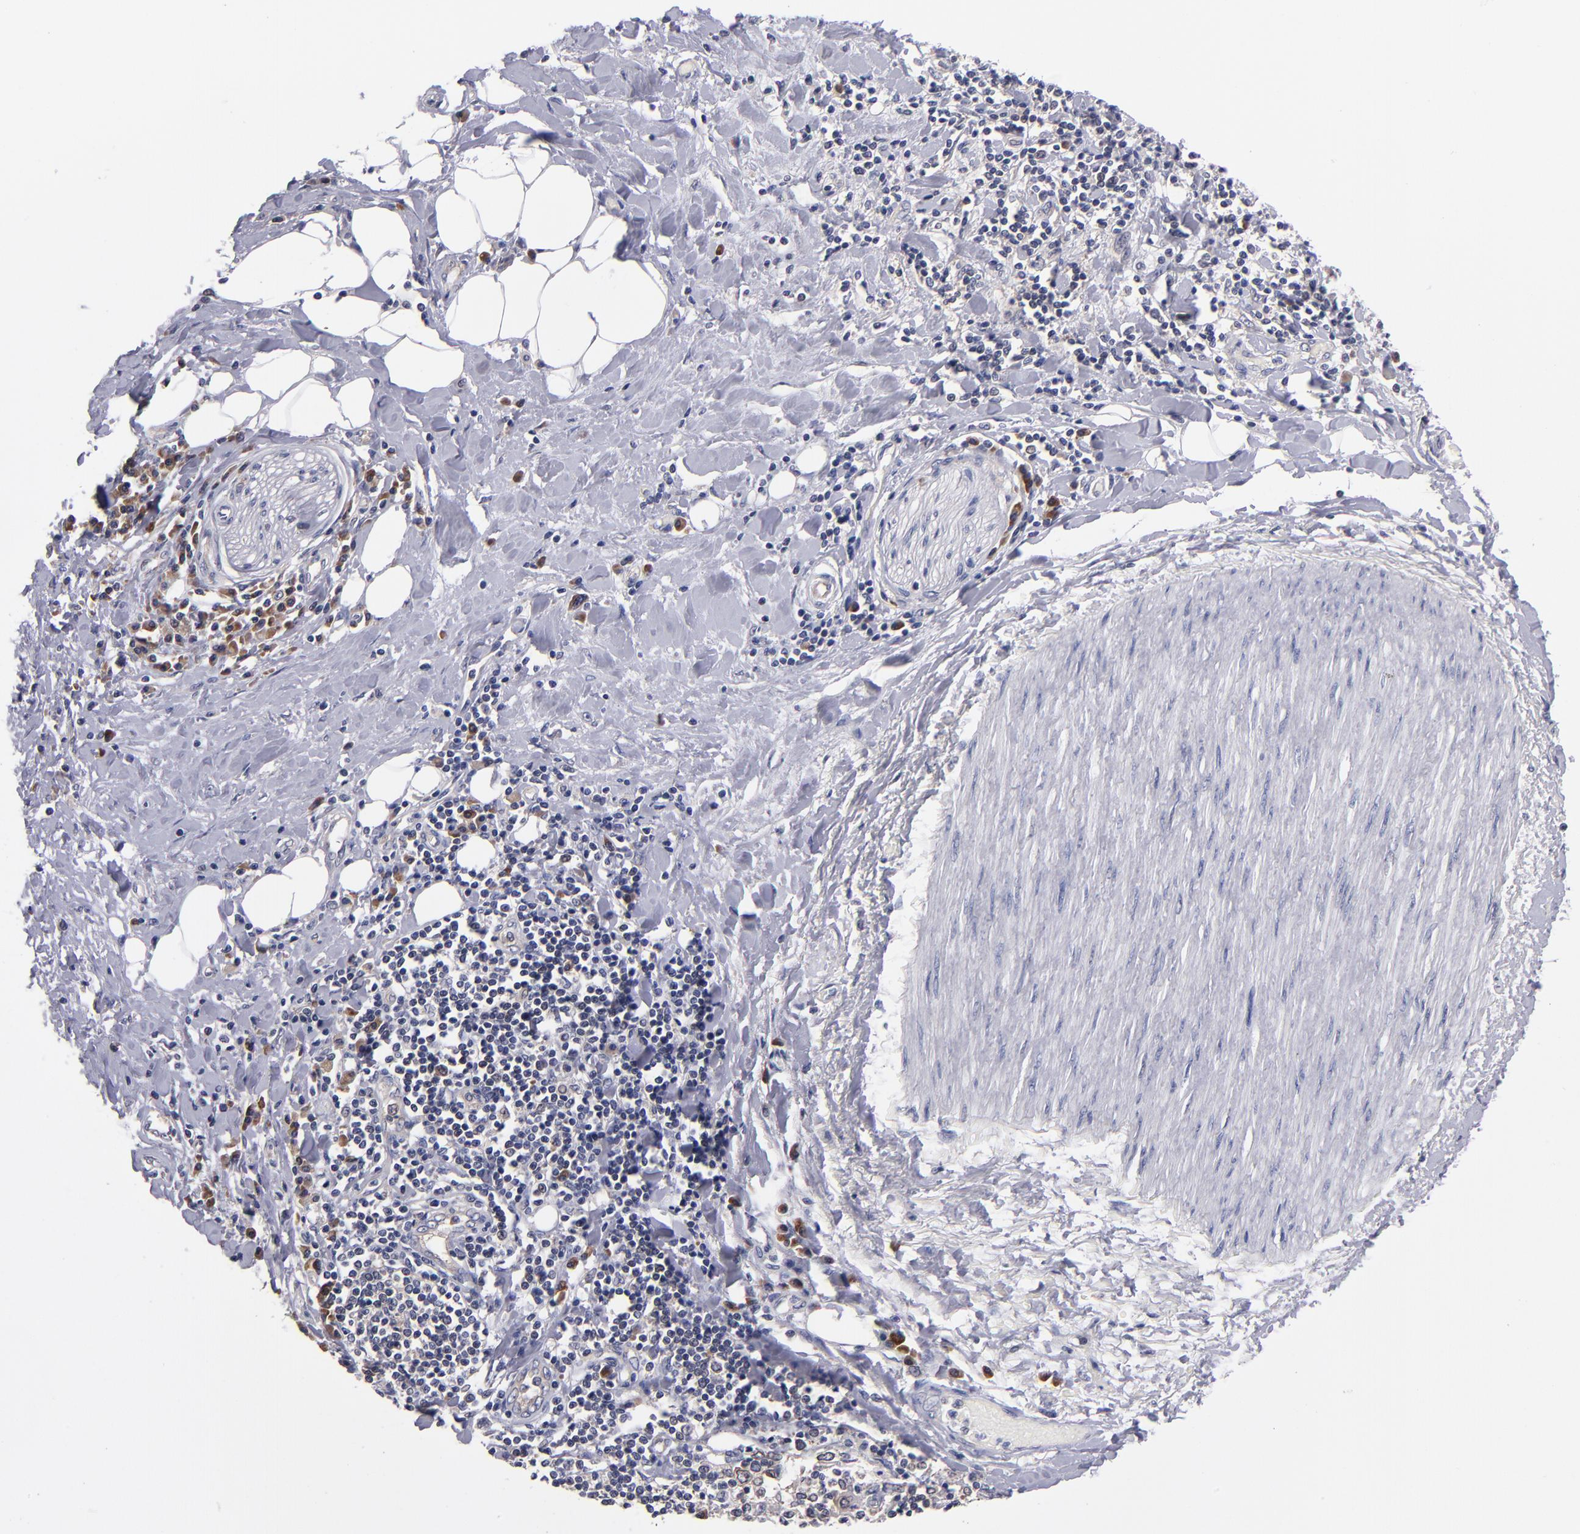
{"staining": {"intensity": "weak", "quantity": ">75%", "location": "cytoplasmic/membranous"}, "tissue": "pancreatic cancer", "cell_type": "Tumor cells", "image_type": "cancer", "snomed": [{"axis": "morphology", "description": "Adenocarcinoma, NOS"}, {"axis": "topography", "description": "Pancreas"}], "caption": "Pancreatic cancer (adenocarcinoma) tissue displays weak cytoplasmic/membranous positivity in about >75% of tumor cells, visualized by immunohistochemistry.", "gene": "EIF3L", "patient": {"sex": "female", "age": 64}}